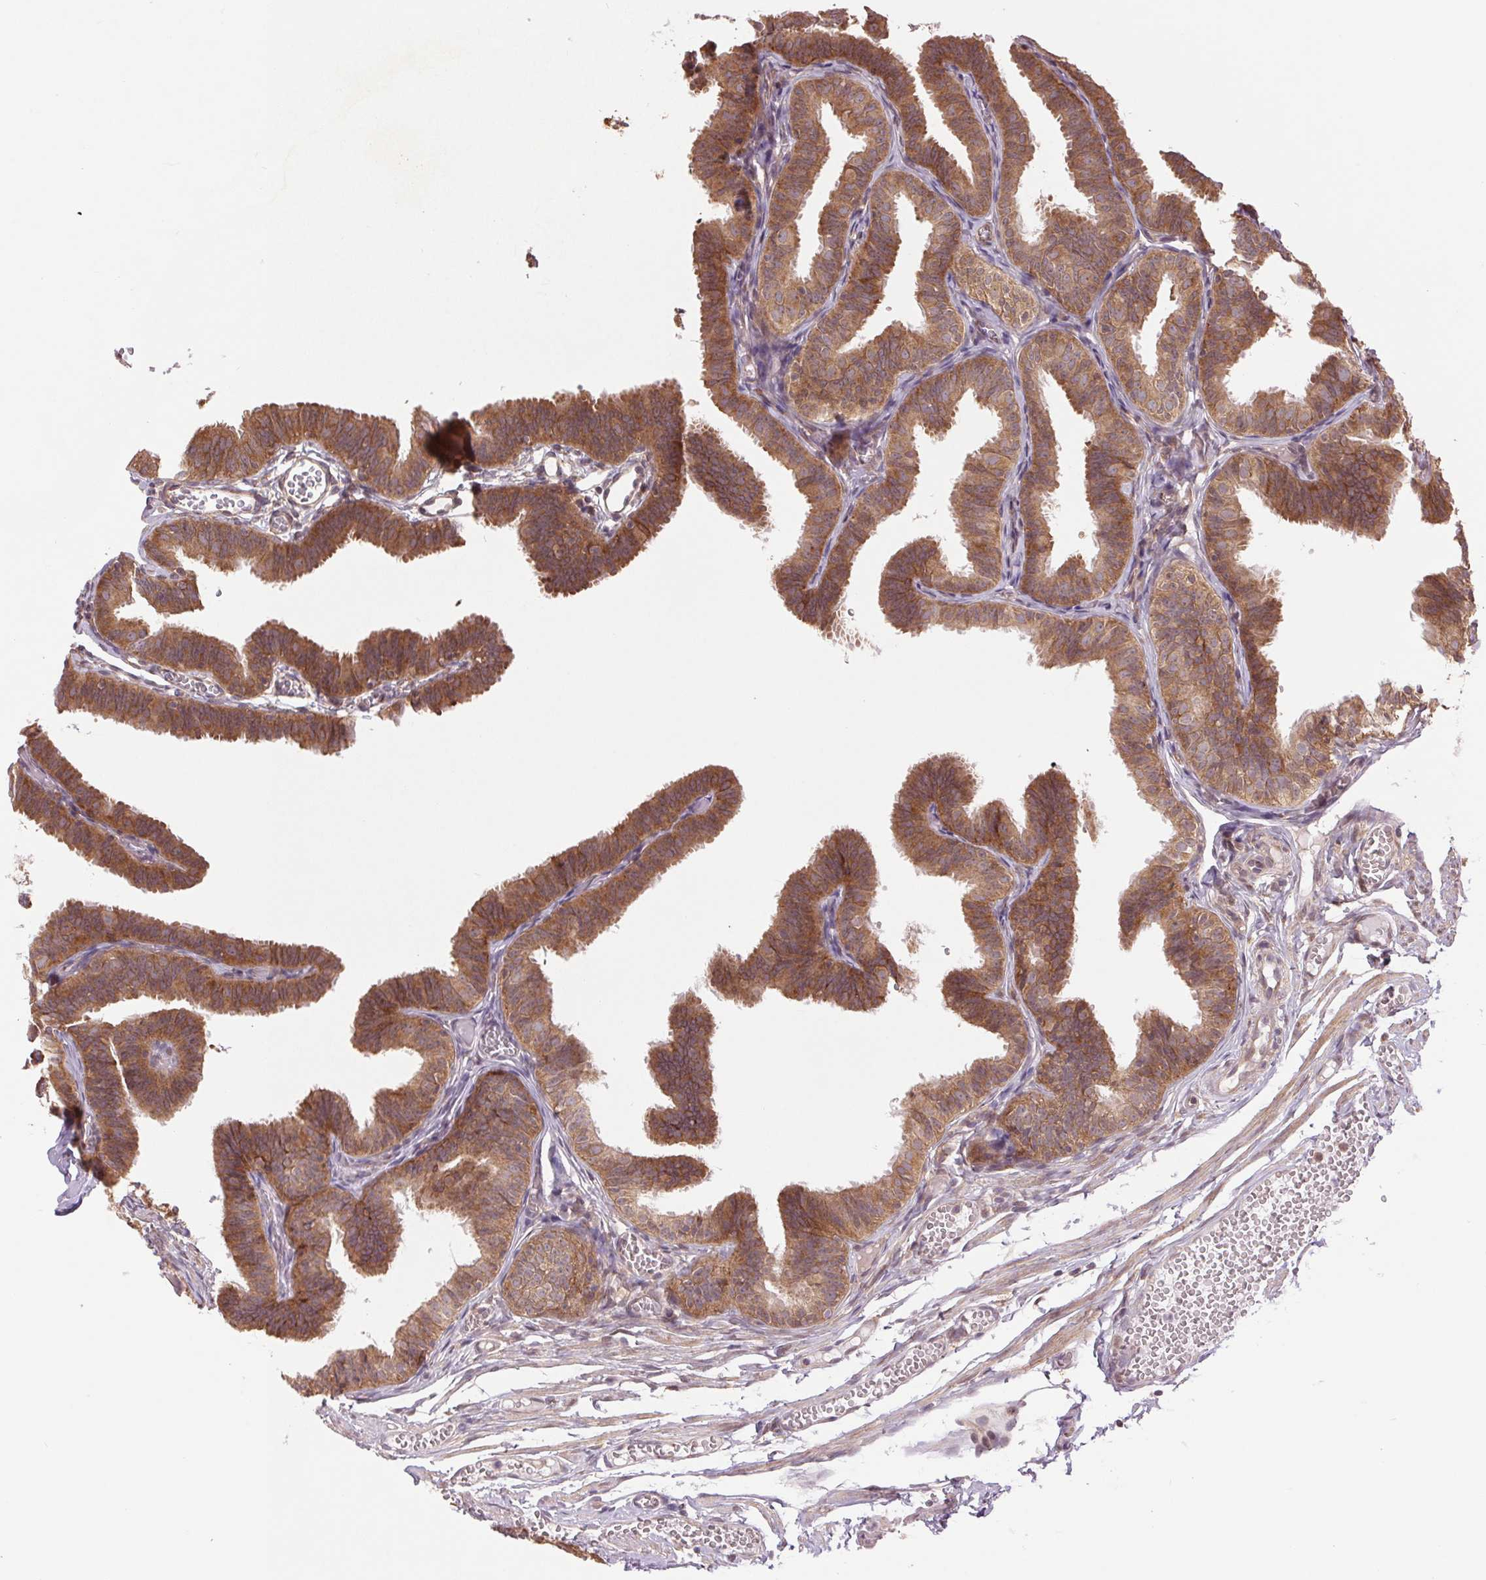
{"staining": {"intensity": "moderate", "quantity": ">75%", "location": "cytoplasmic/membranous"}, "tissue": "fallopian tube", "cell_type": "Glandular cells", "image_type": "normal", "snomed": [{"axis": "morphology", "description": "Normal tissue, NOS"}, {"axis": "topography", "description": "Fallopian tube"}], "caption": "Immunohistochemical staining of normal human fallopian tube shows medium levels of moderate cytoplasmic/membranous staining in about >75% of glandular cells.", "gene": "BTF3L4", "patient": {"sex": "female", "age": 25}}